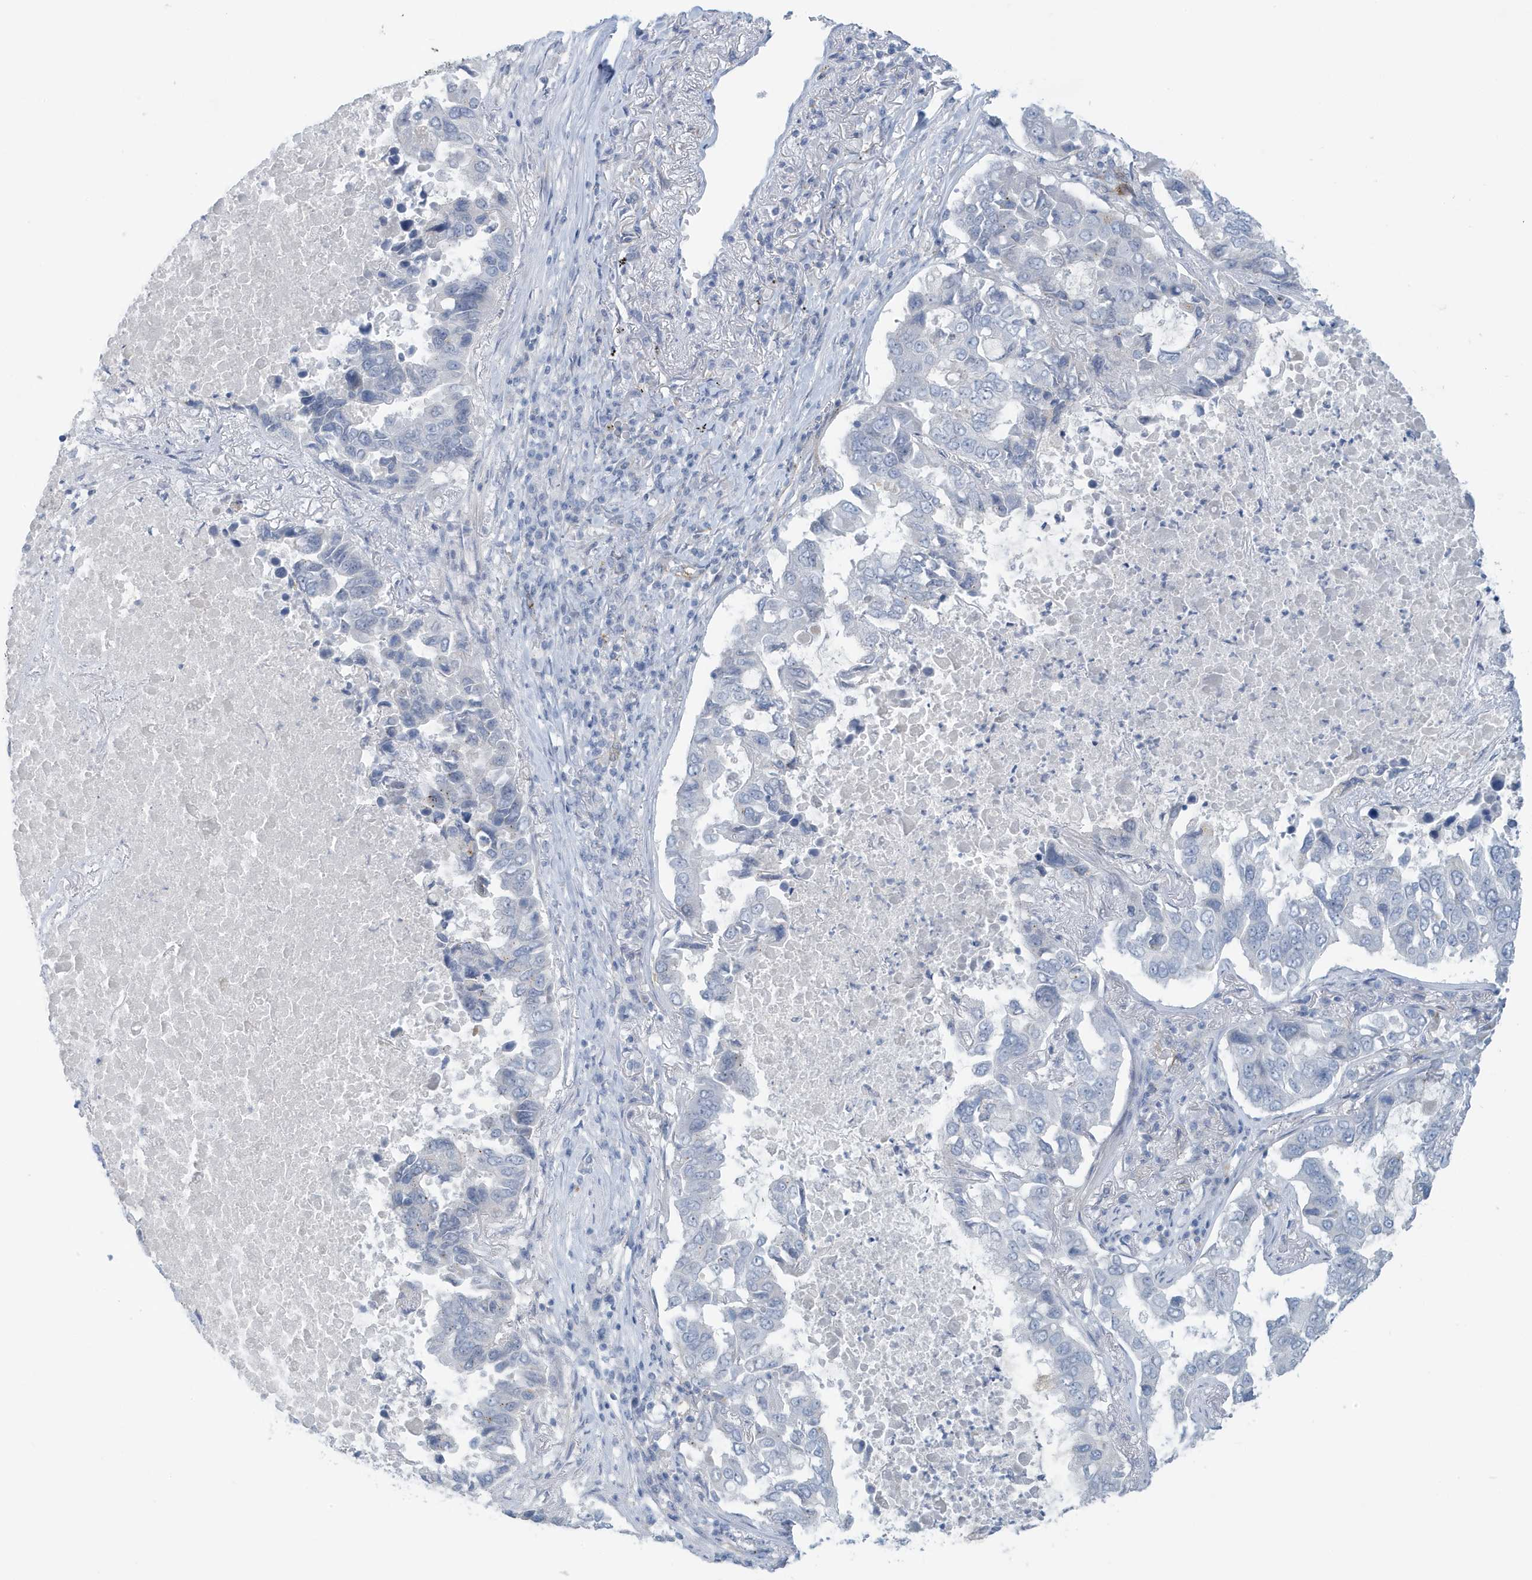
{"staining": {"intensity": "negative", "quantity": "none", "location": "none"}, "tissue": "lung cancer", "cell_type": "Tumor cells", "image_type": "cancer", "snomed": [{"axis": "morphology", "description": "Adenocarcinoma, NOS"}, {"axis": "topography", "description": "Lung"}], "caption": "Protein analysis of lung cancer demonstrates no significant staining in tumor cells.", "gene": "PERM1", "patient": {"sex": "male", "age": 64}}